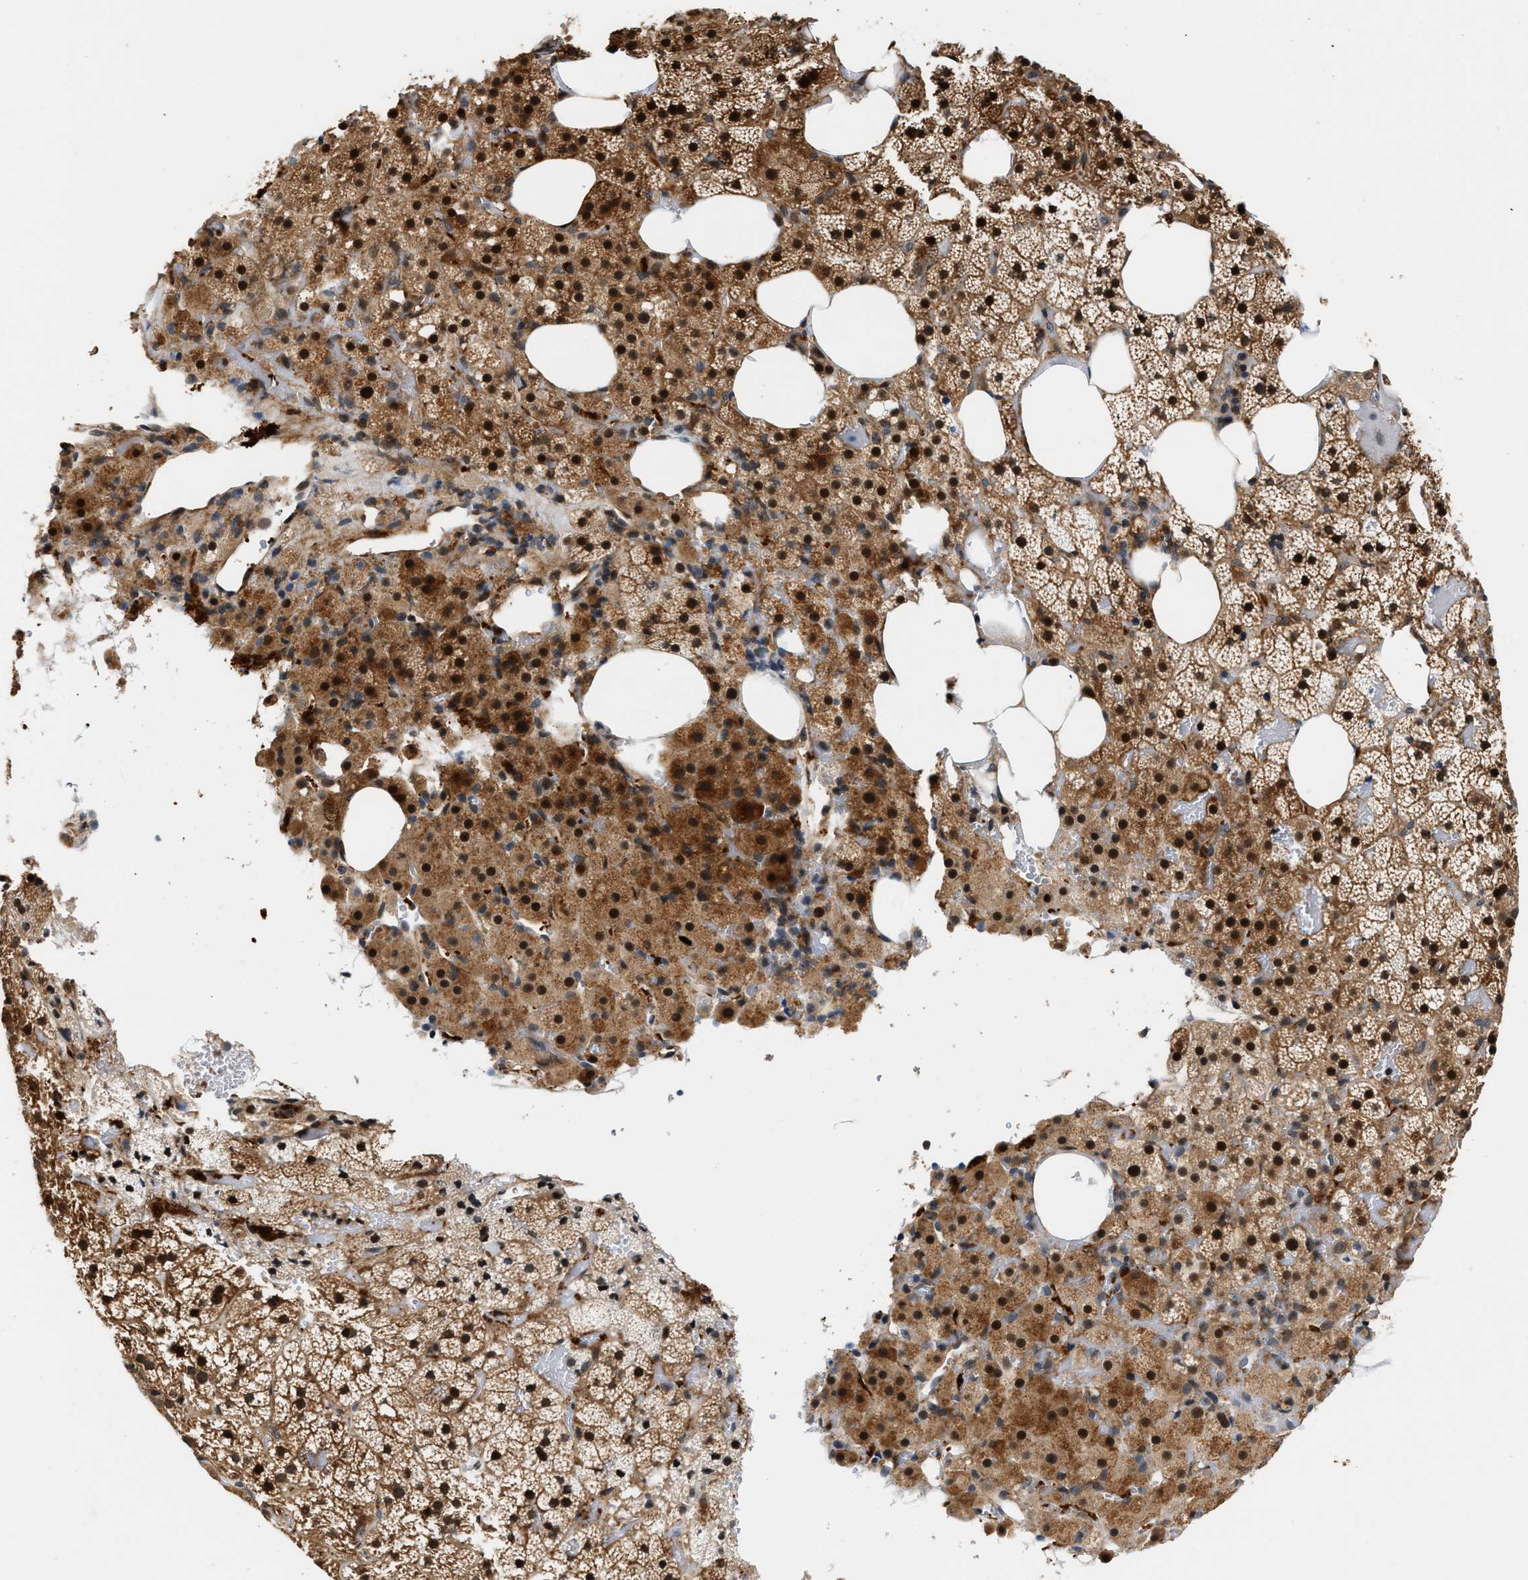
{"staining": {"intensity": "moderate", "quantity": ">75%", "location": "cytoplasmic/membranous"}, "tissue": "adrenal gland", "cell_type": "Glandular cells", "image_type": "normal", "snomed": [{"axis": "morphology", "description": "Normal tissue, NOS"}, {"axis": "topography", "description": "Adrenal gland"}], "caption": "Brown immunohistochemical staining in unremarkable adrenal gland displays moderate cytoplasmic/membranous expression in approximately >75% of glandular cells. The protein of interest is shown in brown color, while the nuclei are stained blue.", "gene": "TUT7", "patient": {"sex": "female", "age": 59}}